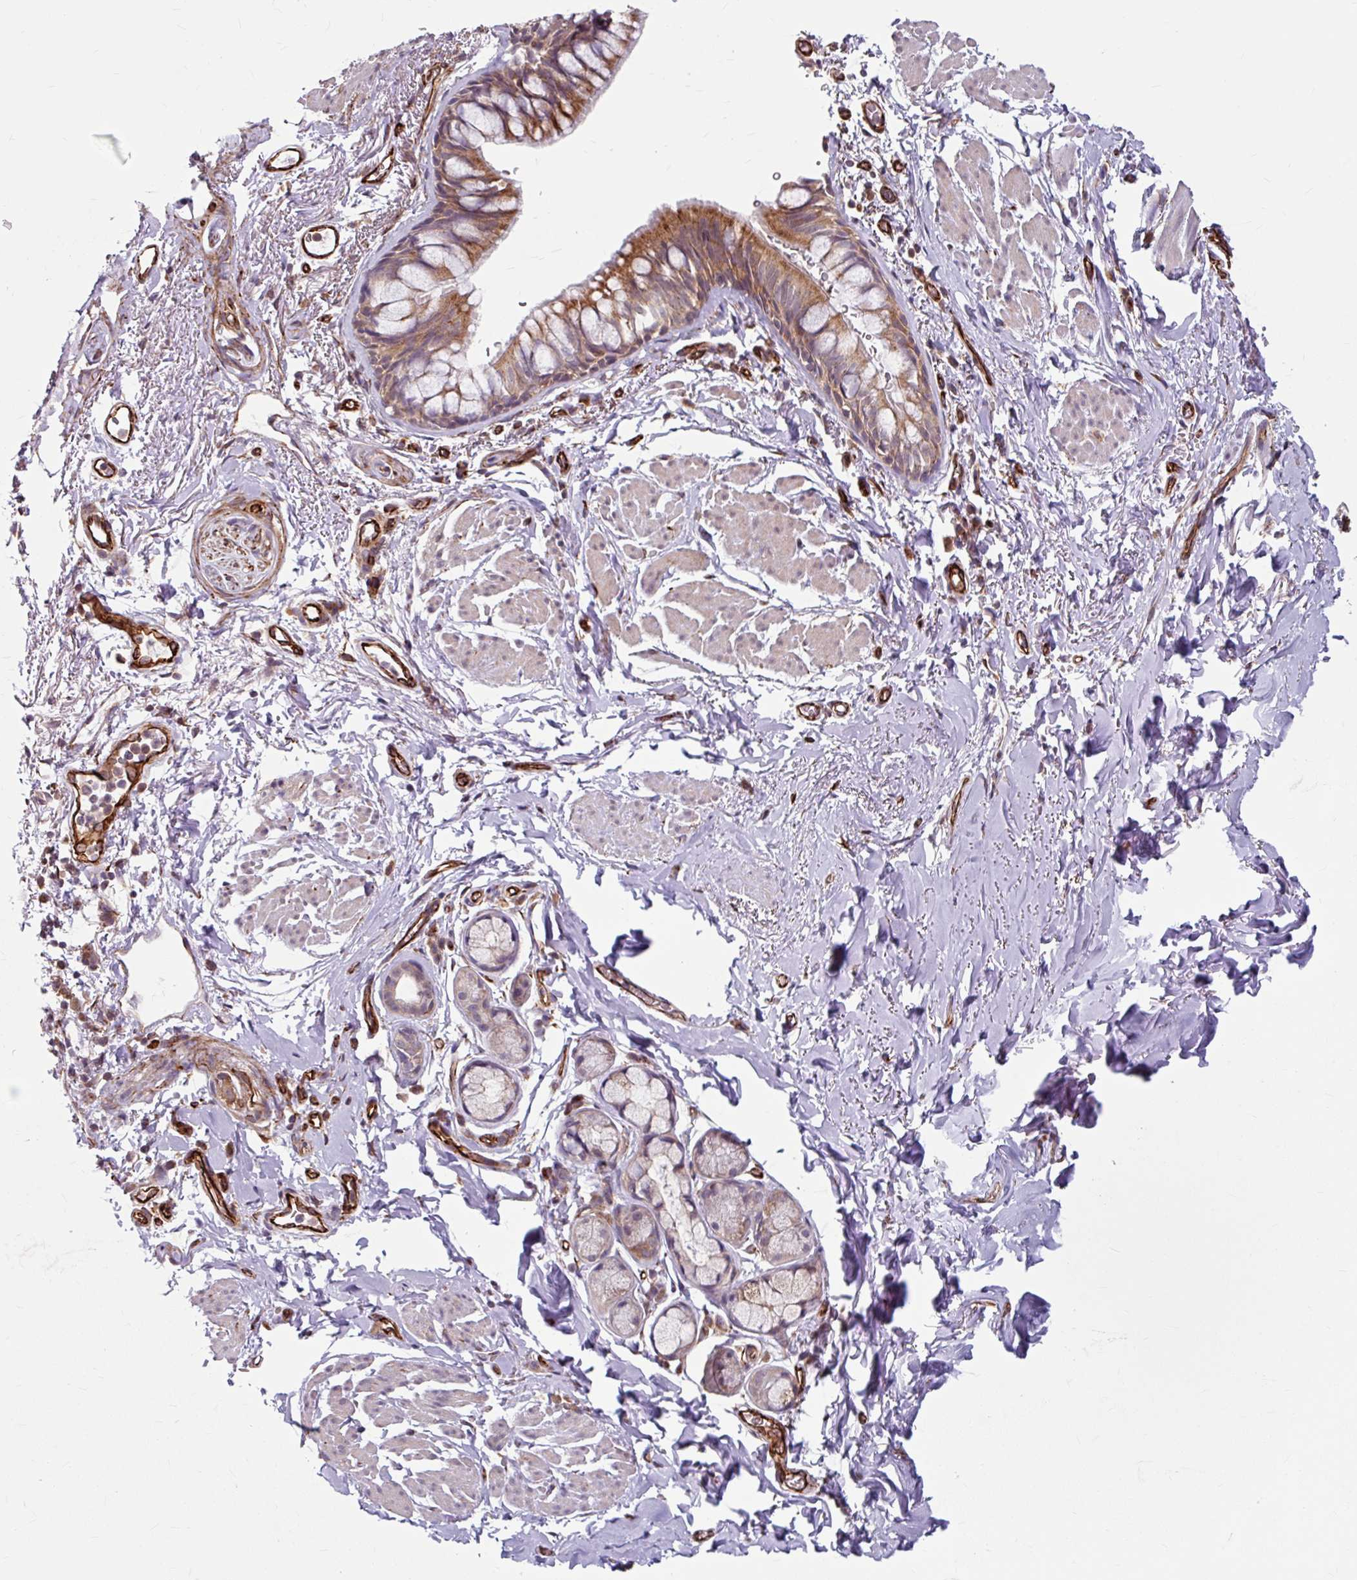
{"staining": {"intensity": "moderate", "quantity": ">75%", "location": "cytoplasmic/membranous"}, "tissue": "bronchus", "cell_type": "Respiratory epithelial cells", "image_type": "normal", "snomed": [{"axis": "morphology", "description": "Normal tissue, NOS"}, {"axis": "topography", "description": "Bronchus"}], "caption": "Bronchus stained with DAB (3,3'-diaminobenzidine) IHC displays medium levels of moderate cytoplasmic/membranous positivity in about >75% of respiratory epithelial cells.", "gene": "DAAM2", "patient": {"sex": "male", "age": 67}}